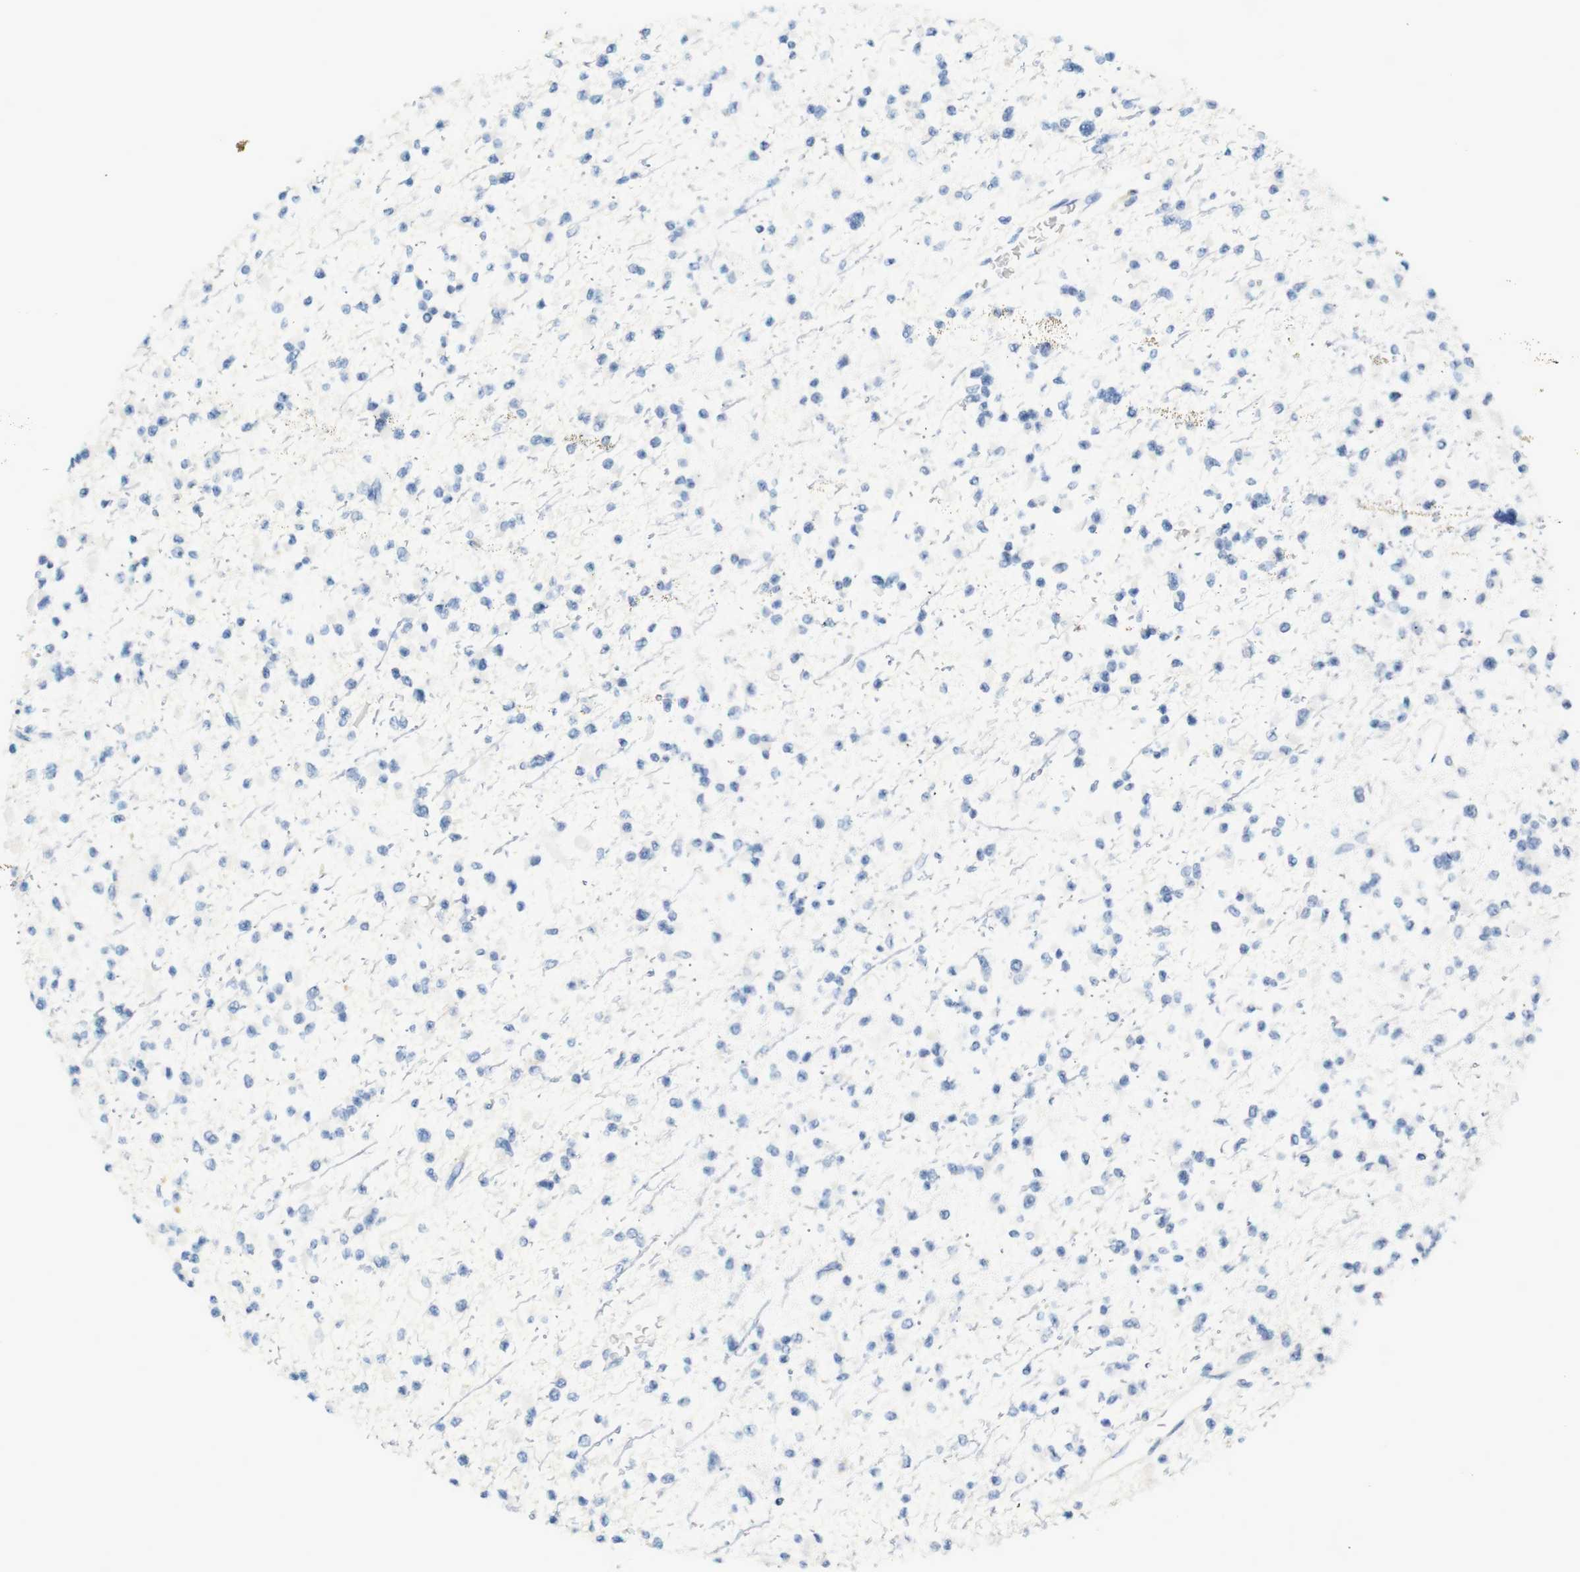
{"staining": {"intensity": "negative", "quantity": "none", "location": "none"}, "tissue": "glioma", "cell_type": "Tumor cells", "image_type": "cancer", "snomed": [{"axis": "morphology", "description": "Glioma, malignant, Low grade"}, {"axis": "topography", "description": "Brain"}], "caption": "Glioma was stained to show a protein in brown. There is no significant staining in tumor cells.", "gene": "LRRK2", "patient": {"sex": "female", "age": 22}}